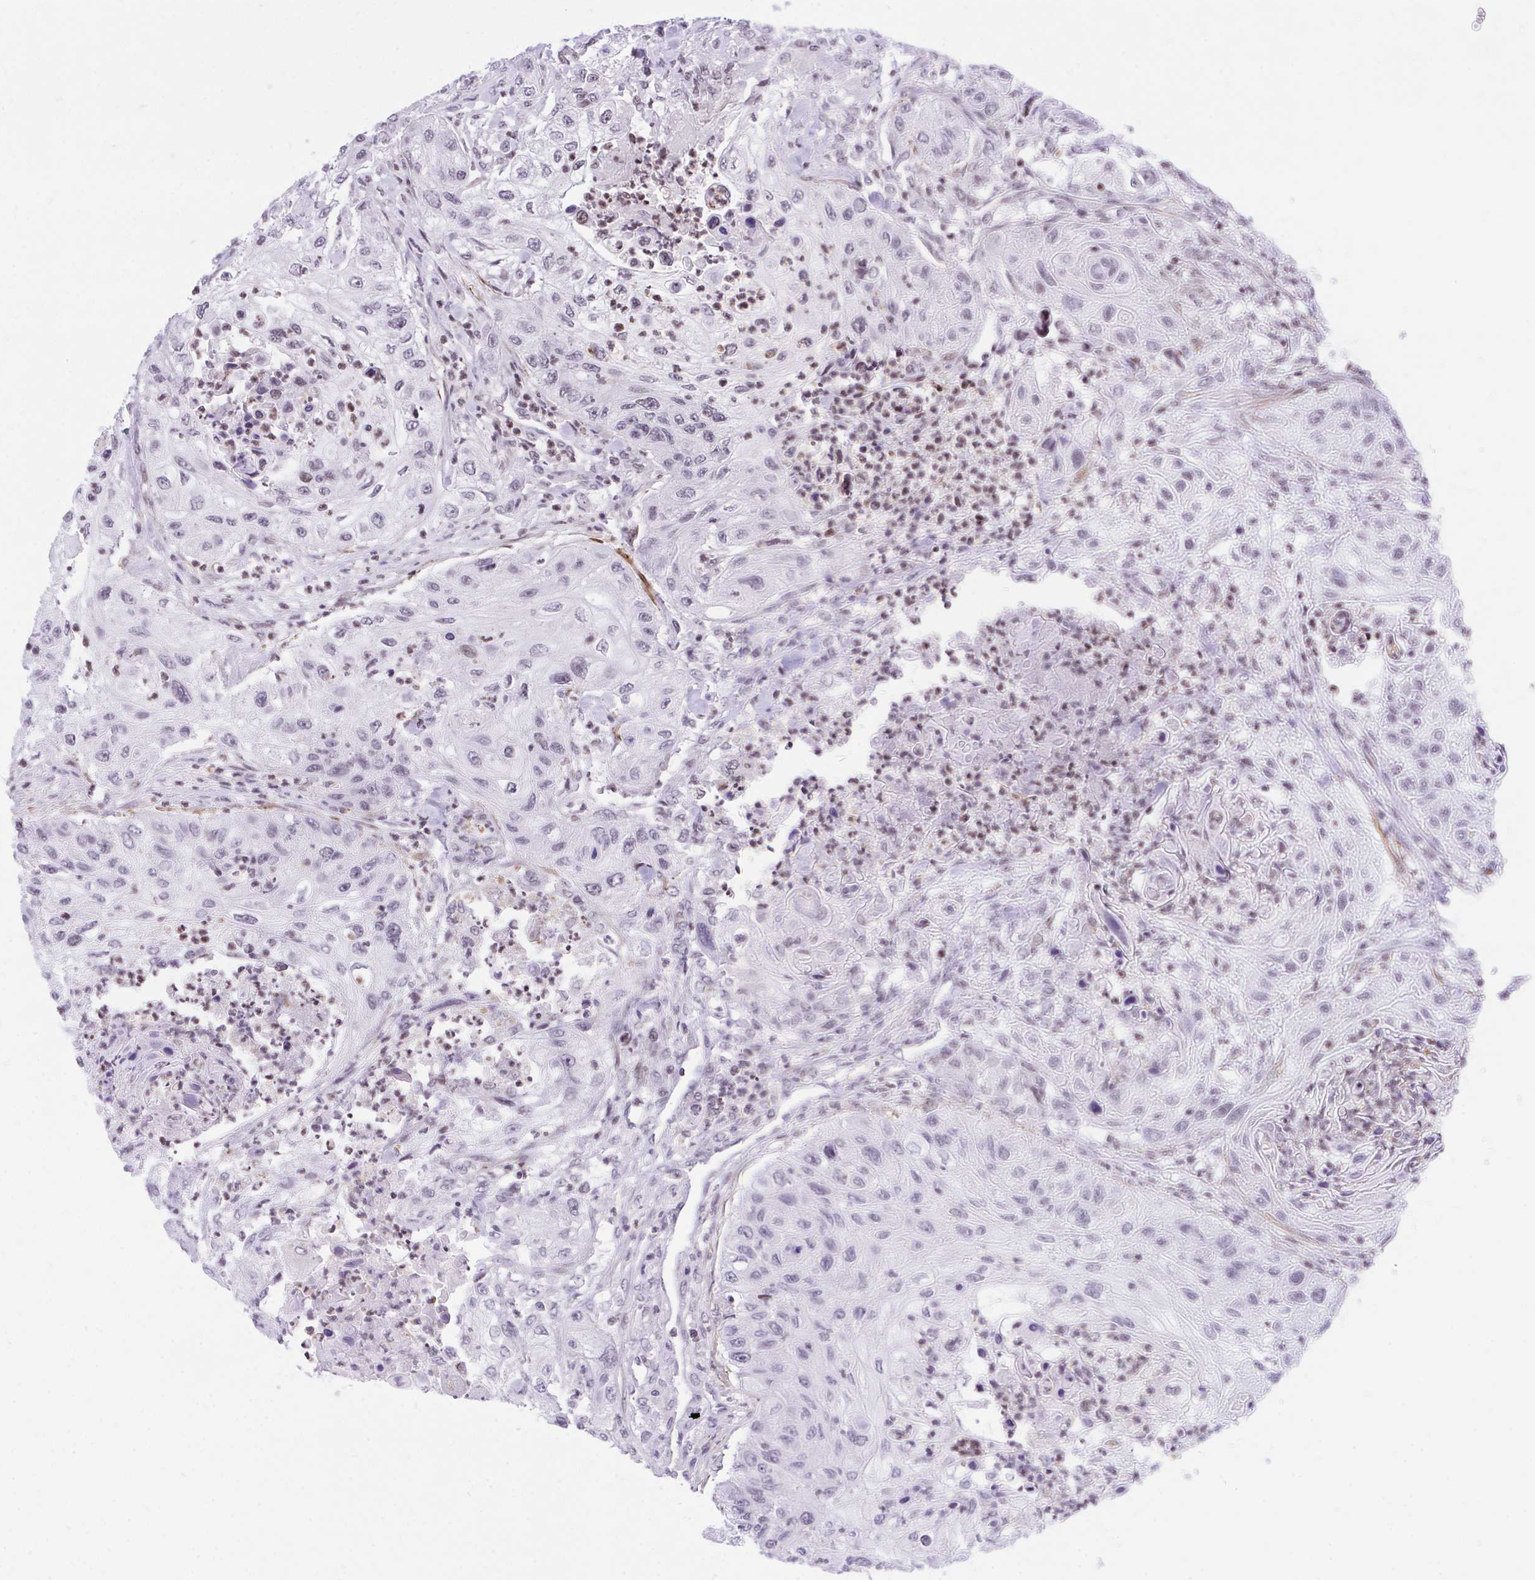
{"staining": {"intensity": "negative", "quantity": "none", "location": "none"}, "tissue": "urothelial cancer", "cell_type": "Tumor cells", "image_type": "cancer", "snomed": [{"axis": "morphology", "description": "Urothelial carcinoma, High grade"}, {"axis": "topography", "description": "Urinary bladder"}], "caption": "High power microscopy histopathology image of an immunohistochemistry micrograph of urothelial carcinoma (high-grade), revealing no significant expression in tumor cells.", "gene": "KCNN4", "patient": {"sex": "female", "age": 60}}